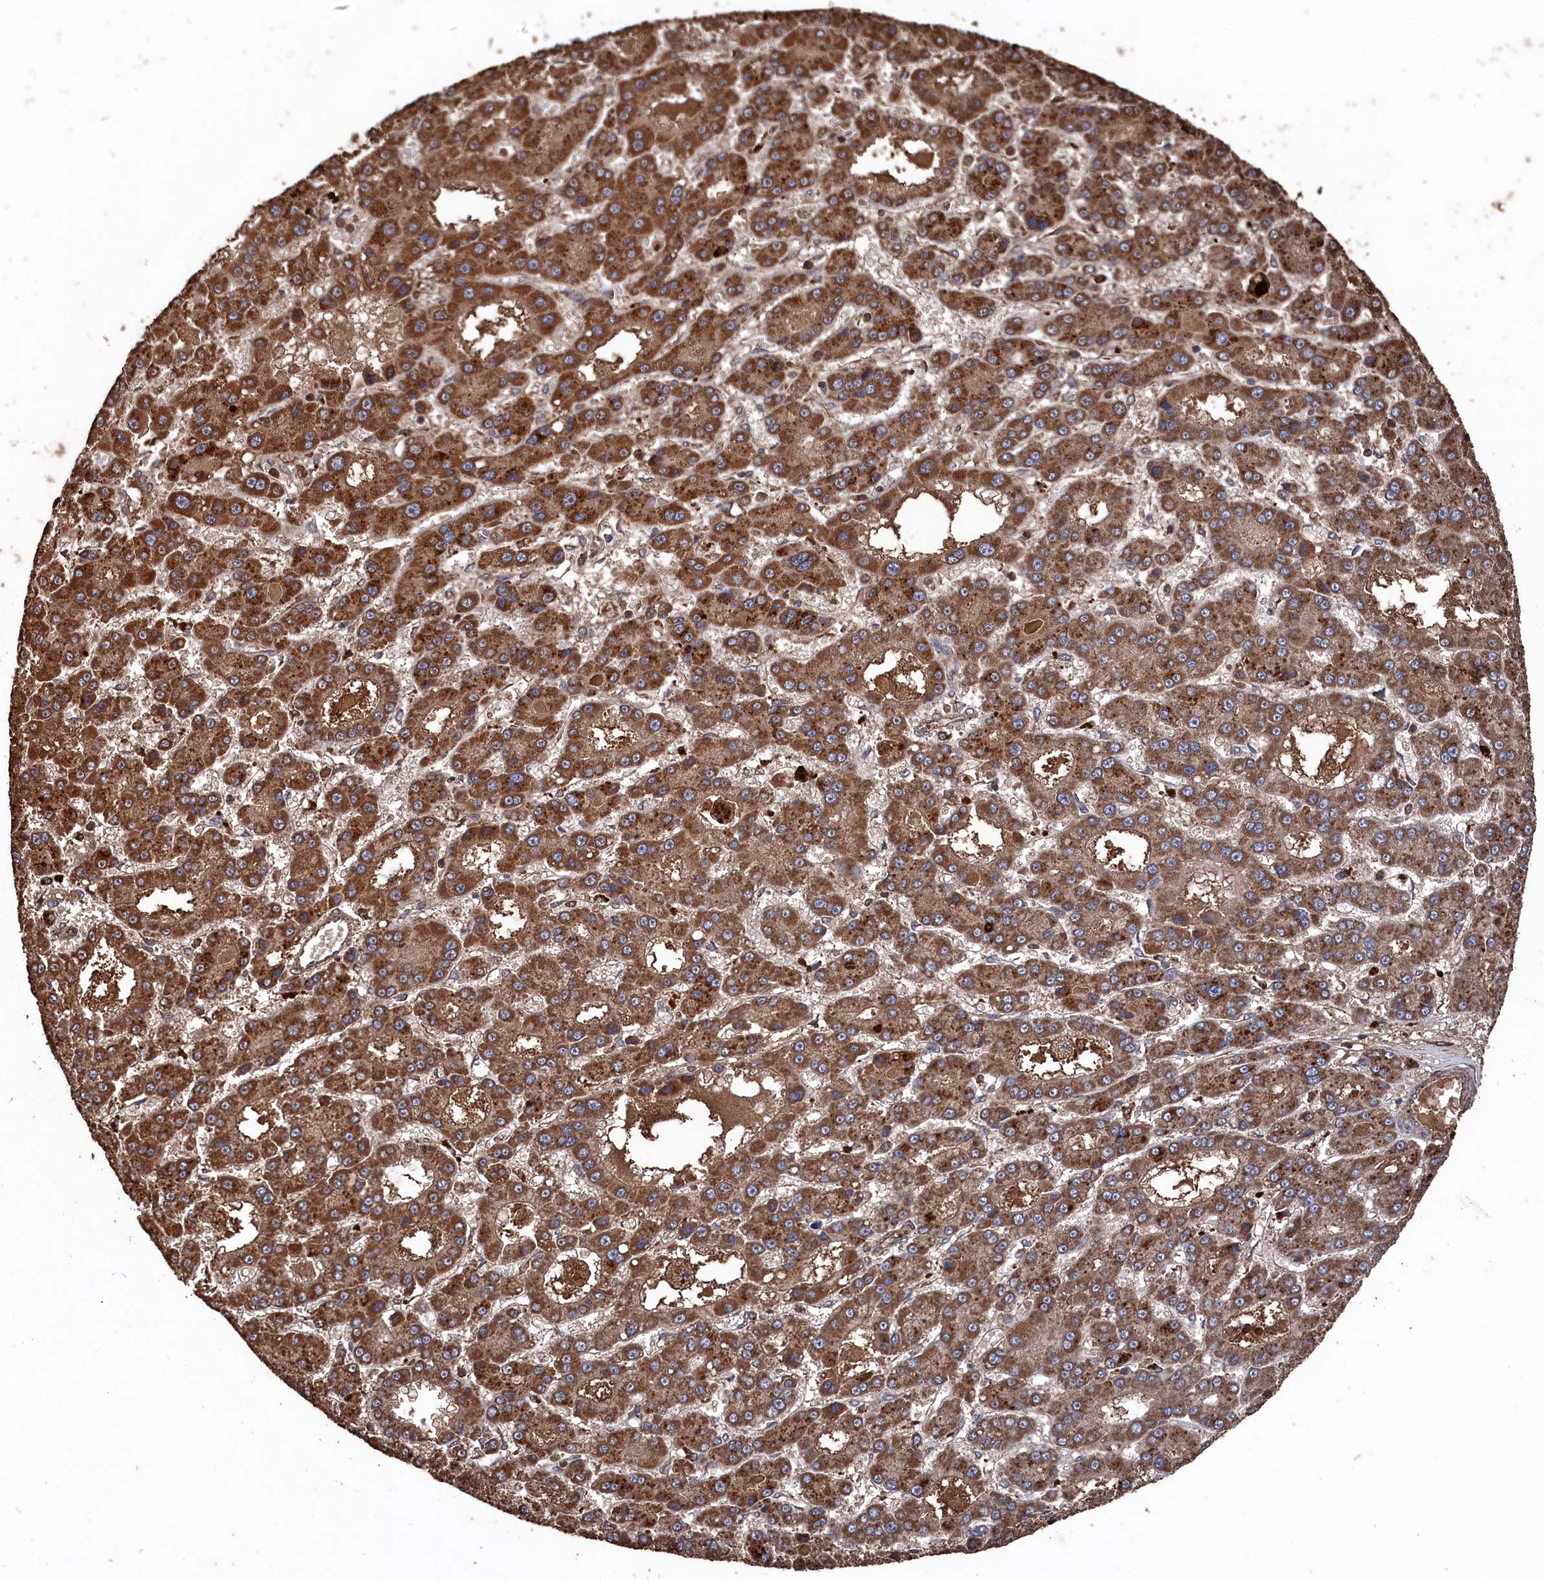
{"staining": {"intensity": "strong", "quantity": ">75%", "location": "cytoplasmic/membranous"}, "tissue": "liver cancer", "cell_type": "Tumor cells", "image_type": "cancer", "snomed": [{"axis": "morphology", "description": "Carcinoma, Hepatocellular, NOS"}, {"axis": "topography", "description": "Liver"}], "caption": "Approximately >75% of tumor cells in human liver cancer display strong cytoplasmic/membranous protein staining as visualized by brown immunohistochemical staining.", "gene": "SNX33", "patient": {"sex": "male", "age": 70}}